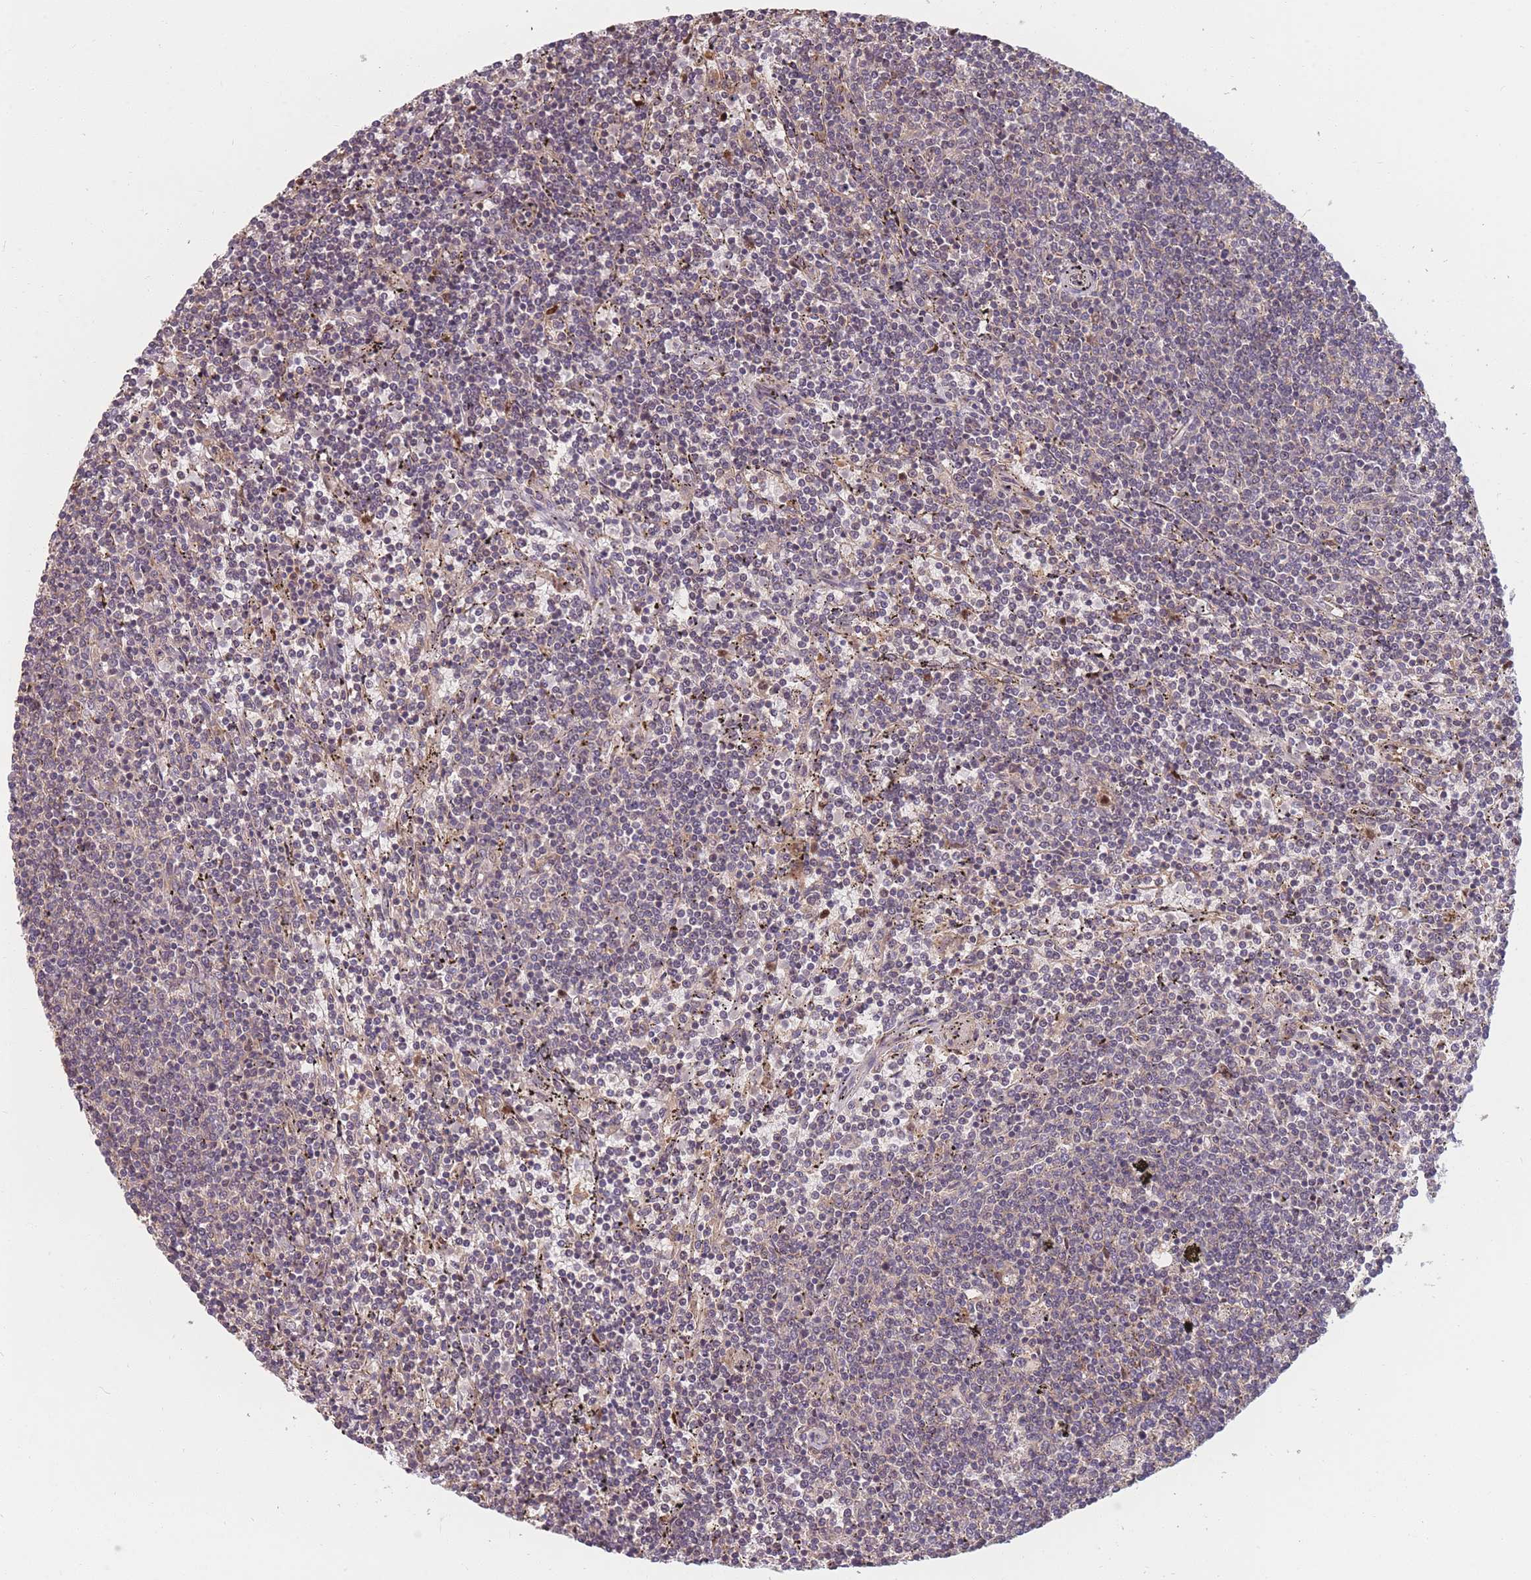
{"staining": {"intensity": "weak", "quantity": "<25%", "location": "cytoplasmic/membranous"}, "tissue": "lymphoma", "cell_type": "Tumor cells", "image_type": "cancer", "snomed": [{"axis": "morphology", "description": "Malignant lymphoma, non-Hodgkin's type, Low grade"}, {"axis": "topography", "description": "Spleen"}], "caption": "Photomicrograph shows no significant protein staining in tumor cells of low-grade malignant lymphoma, non-Hodgkin's type.", "gene": "FAM153A", "patient": {"sex": "female", "age": 50}}